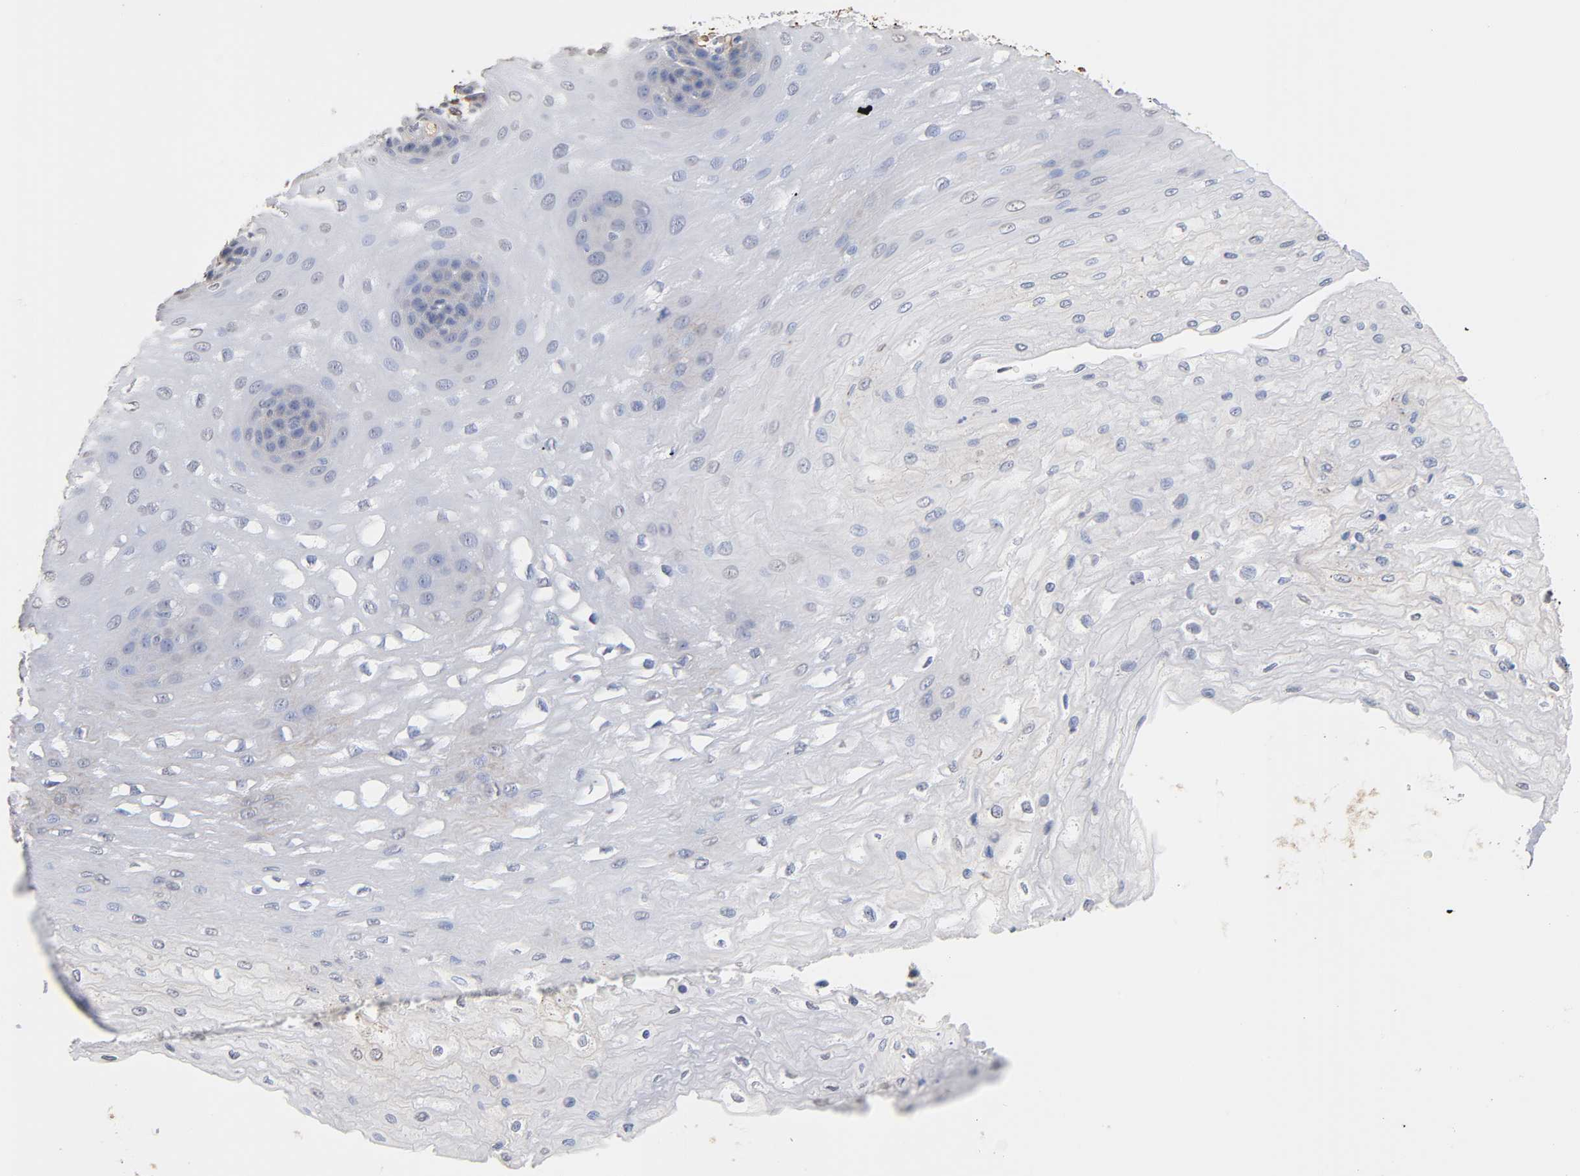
{"staining": {"intensity": "weak", "quantity": "<25%", "location": "cytoplasmic/membranous"}, "tissue": "esophagus", "cell_type": "Squamous epithelial cells", "image_type": "normal", "snomed": [{"axis": "morphology", "description": "Normal tissue, NOS"}, {"axis": "topography", "description": "Esophagus"}], "caption": "DAB immunohistochemical staining of unremarkable esophagus exhibits no significant staining in squamous epithelial cells. (Brightfield microscopy of DAB IHC at high magnification).", "gene": "SPTAN1", "patient": {"sex": "female", "age": 72}}